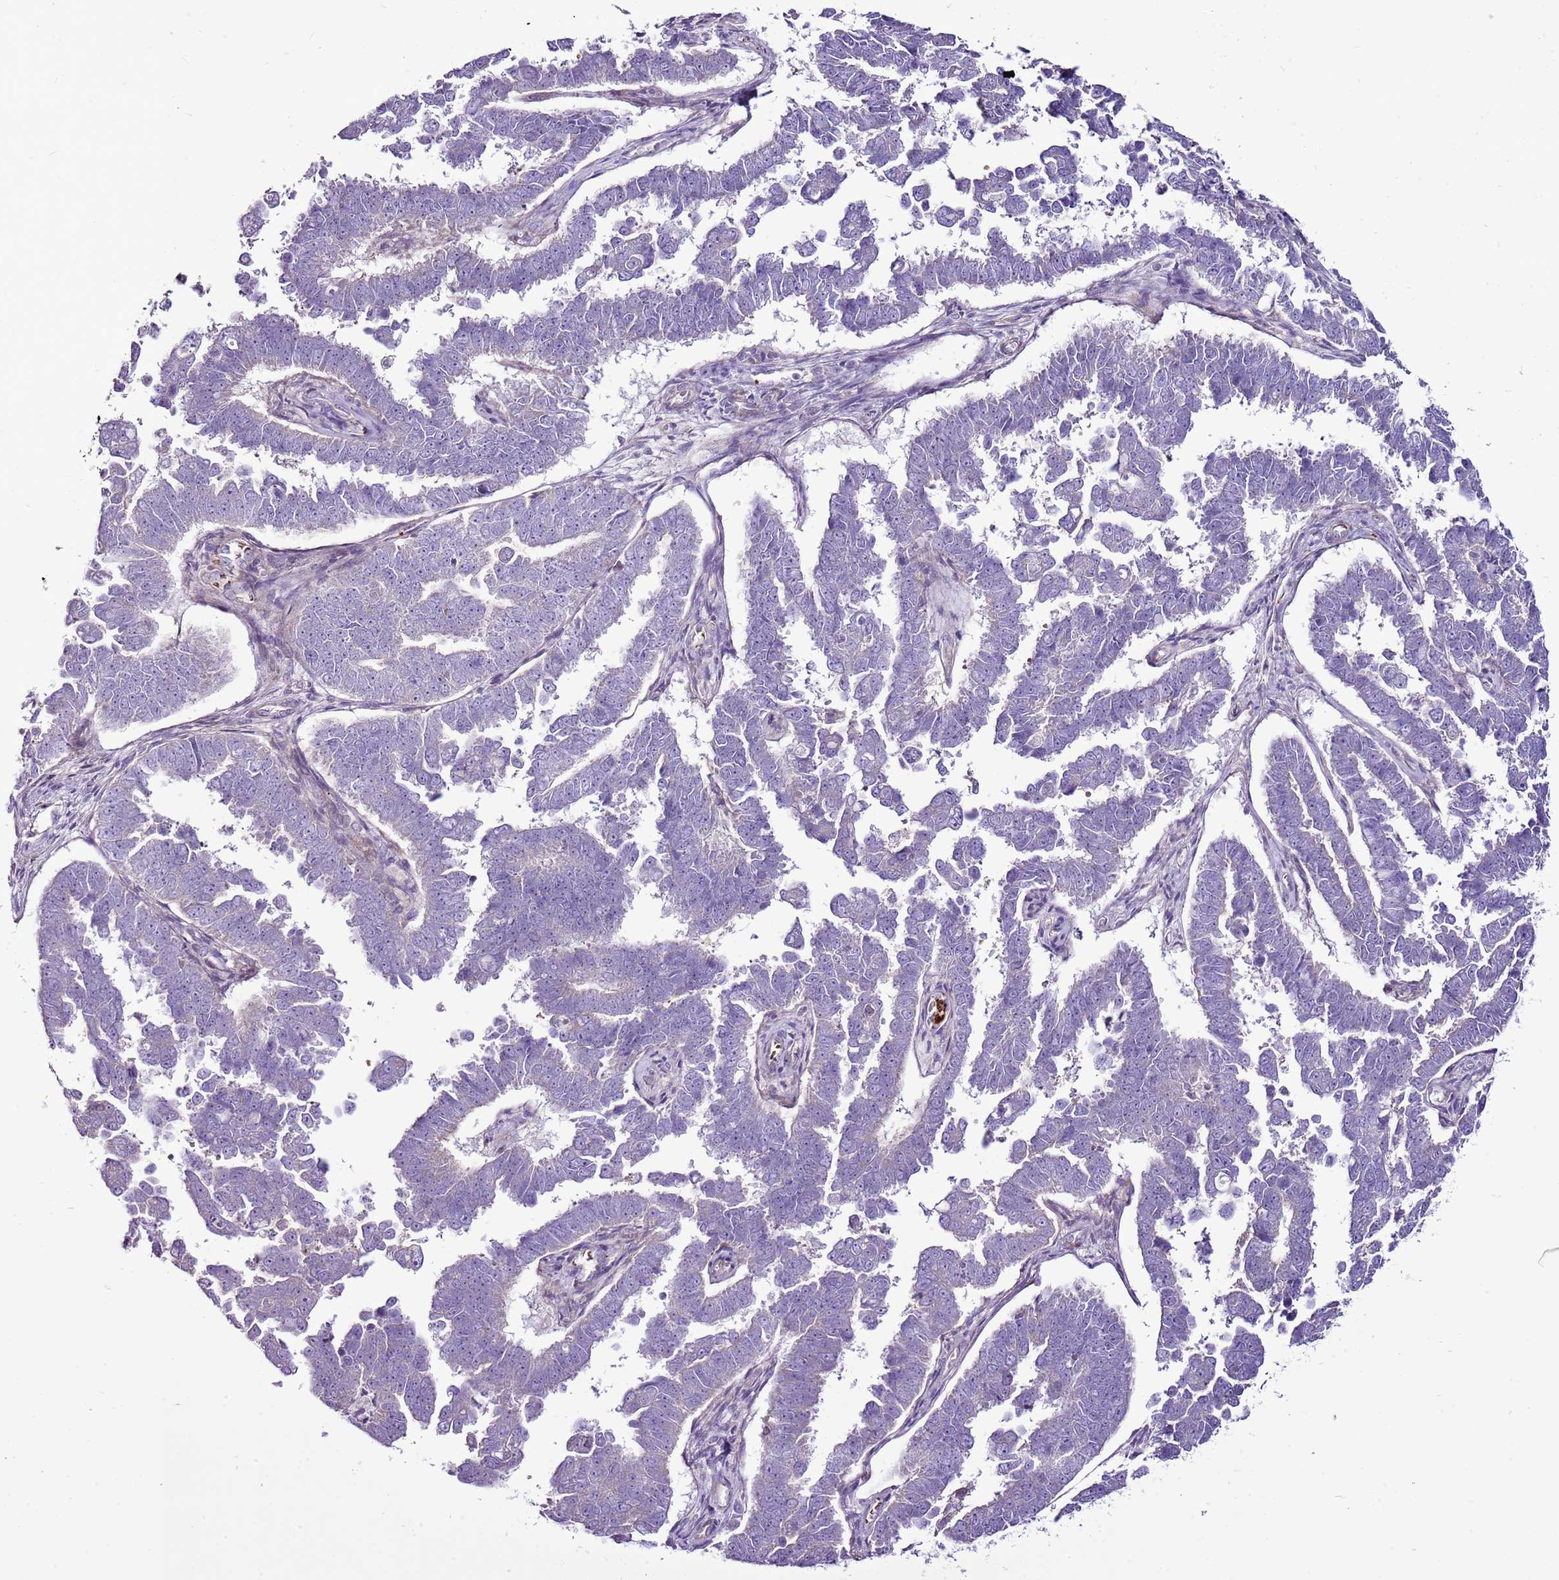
{"staining": {"intensity": "negative", "quantity": "none", "location": "none"}, "tissue": "endometrial cancer", "cell_type": "Tumor cells", "image_type": "cancer", "snomed": [{"axis": "morphology", "description": "Adenocarcinoma, NOS"}, {"axis": "topography", "description": "Endometrium"}], "caption": "A high-resolution micrograph shows immunohistochemistry (IHC) staining of endometrial cancer, which shows no significant staining in tumor cells.", "gene": "CHAC2", "patient": {"sex": "female", "age": 75}}